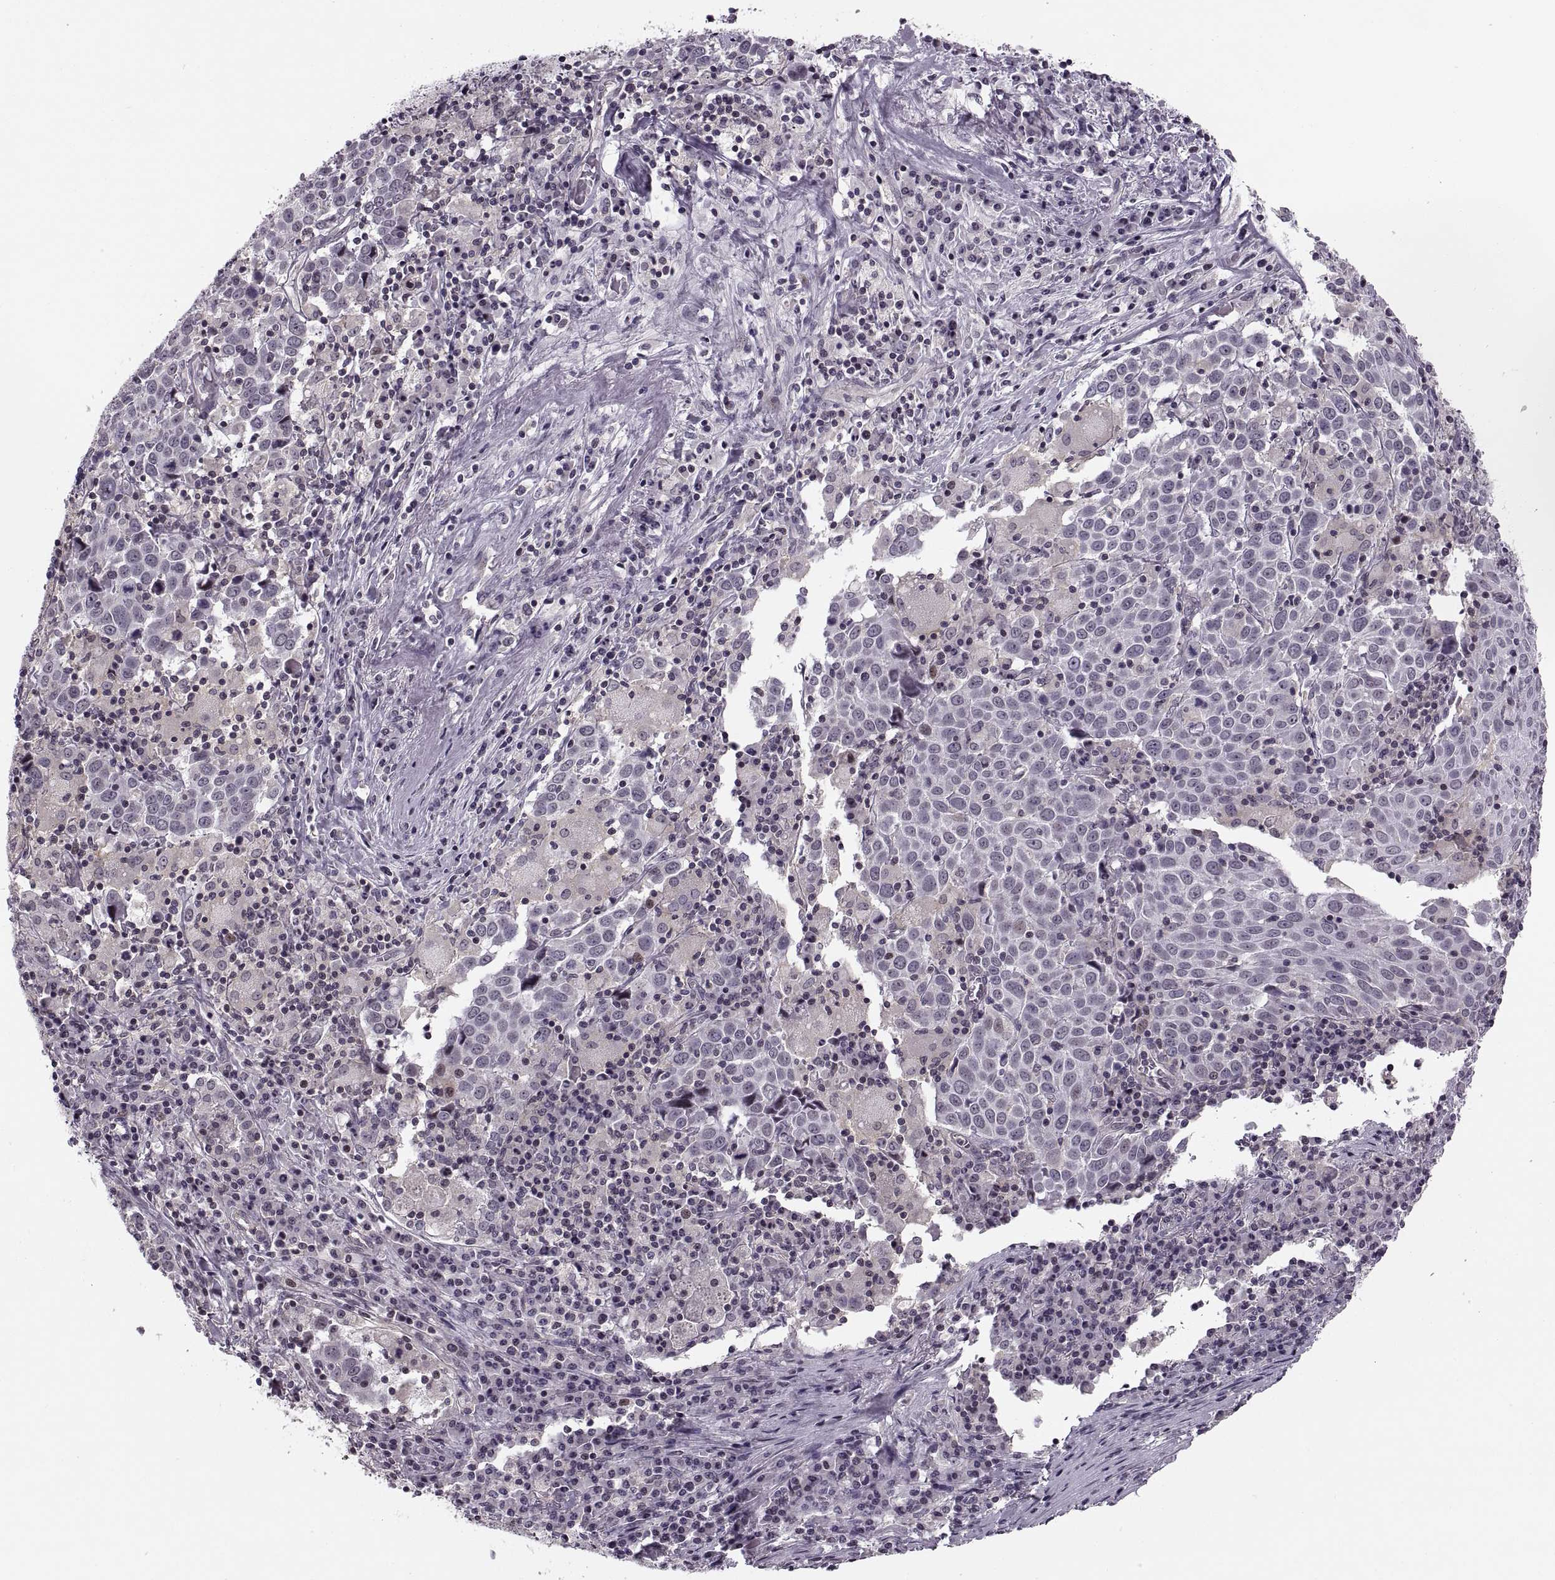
{"staining": {"intensity": "negative", "quantity": "none", "location": "none"}, "tissue": "lung cancer", "cell_type": "Tumor cells", "image_type": "cancer", "snomed": [{"axis": "morphology", "description": "Squamous cell carcinoma, NOS"}, {"axis": "topography", "description": "Lung"}], "caption": "Lung squamous cell carcinoma stained for a protein using IHC demonstrates no staining tumor cells.", "gene": "LUZP2", "patient": {"sex": "male", "age": 57}}